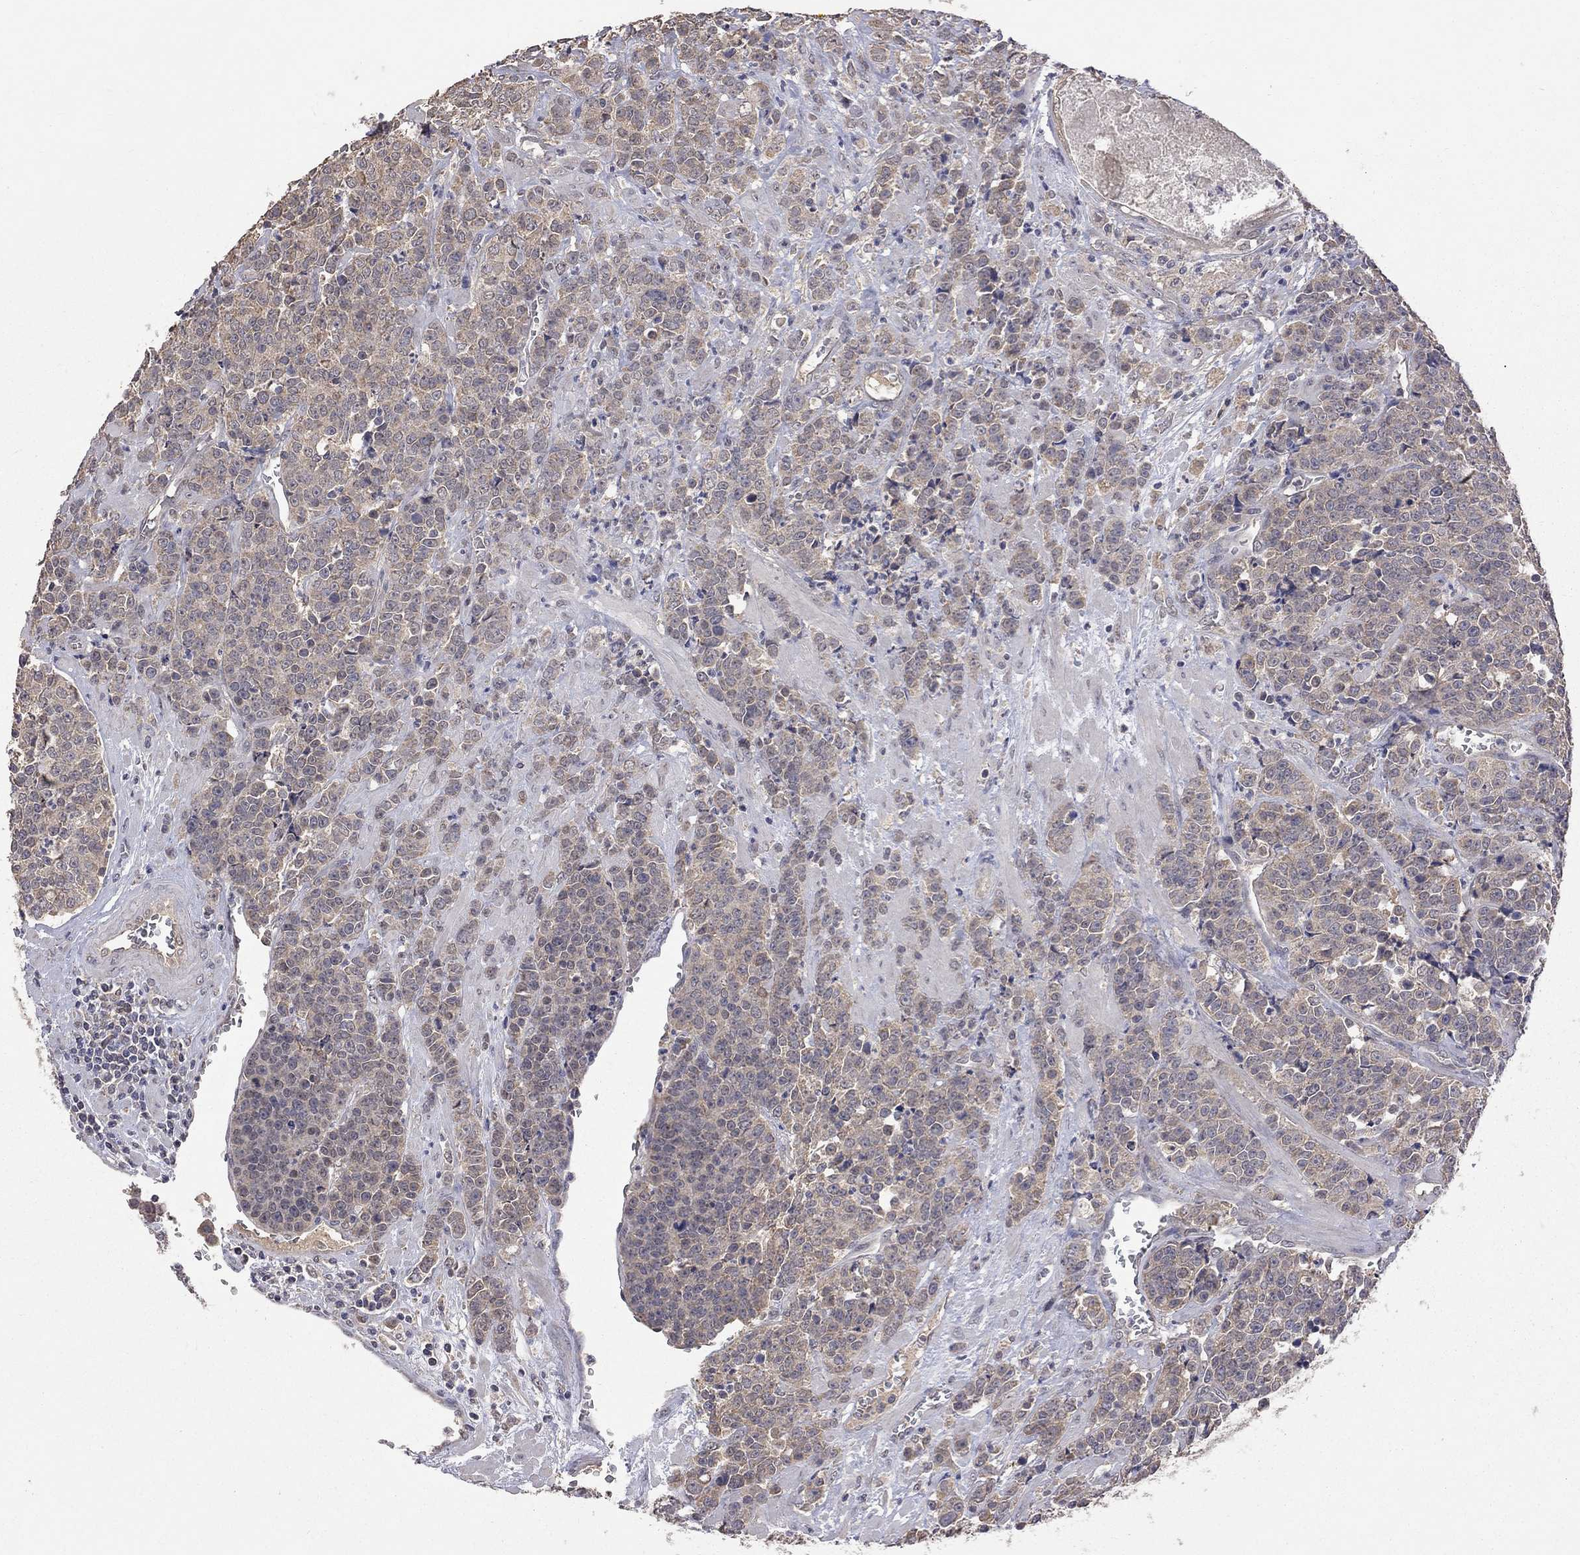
{"staining": {"intensity": "weak", "quantity": ">75%", "location": "cytoplasmic/membranous"}, "tissue": "prostate cancer", "cell_type": "Tumor cells", "image_type": "cancer", "snomed": [{"axis": "morphology", "description": "Adenocarcinoma, NOS"}, {"axis": "topography", "description": "Prostate"}], "caption": "Tumor cells exhibit low levels of weak cytoplasmic/membranous expression in approximately >75% of cells in prostate cancer (adenocarcinoma).", "gene": "HTR6", "patient": {"sex": "male", "age": 67}}